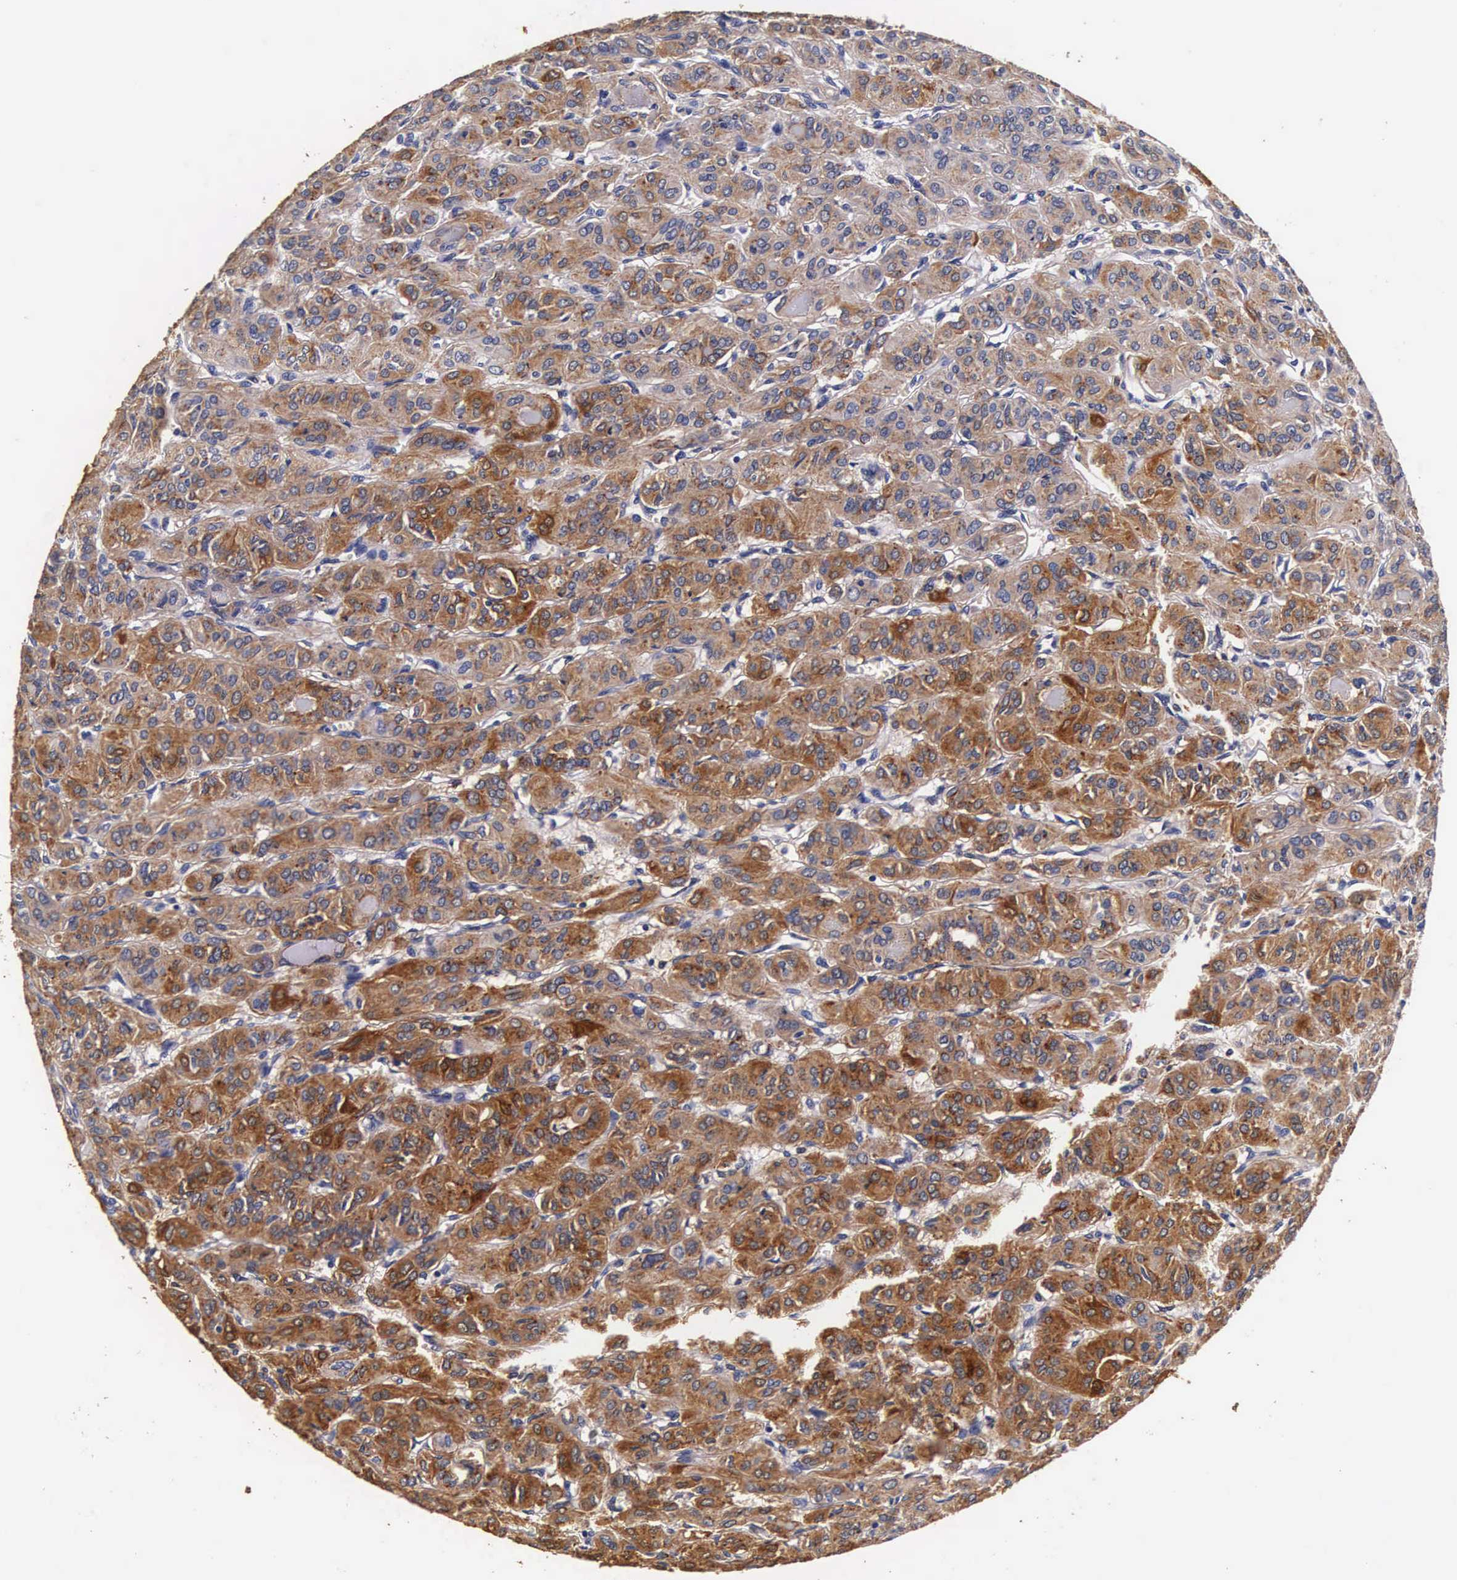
{"staining": {"intensity": "strong", "quantity": ">75%", "location": "cytoplasmic/membranous"}, "tissue": "thyroid cancer", "cell_type": "Tumor cells", "image_type": "cancer", "snomed": [{"axis": "morphology", "description": "Follicular adenoma carcinoma, NOS"}, {"axis": "topography", "description": "Thyroid gland"}], "caption": "Strong cytoplasmic/membranous positivity is appreciated in about >75% of tumor cells in follicular adenoma carcinoma (thyroid). The protein is shown in brown color, while the nuclei are stained blue.", "gene": "CTSB", "patient": {"sex": "female", "age": 71}}